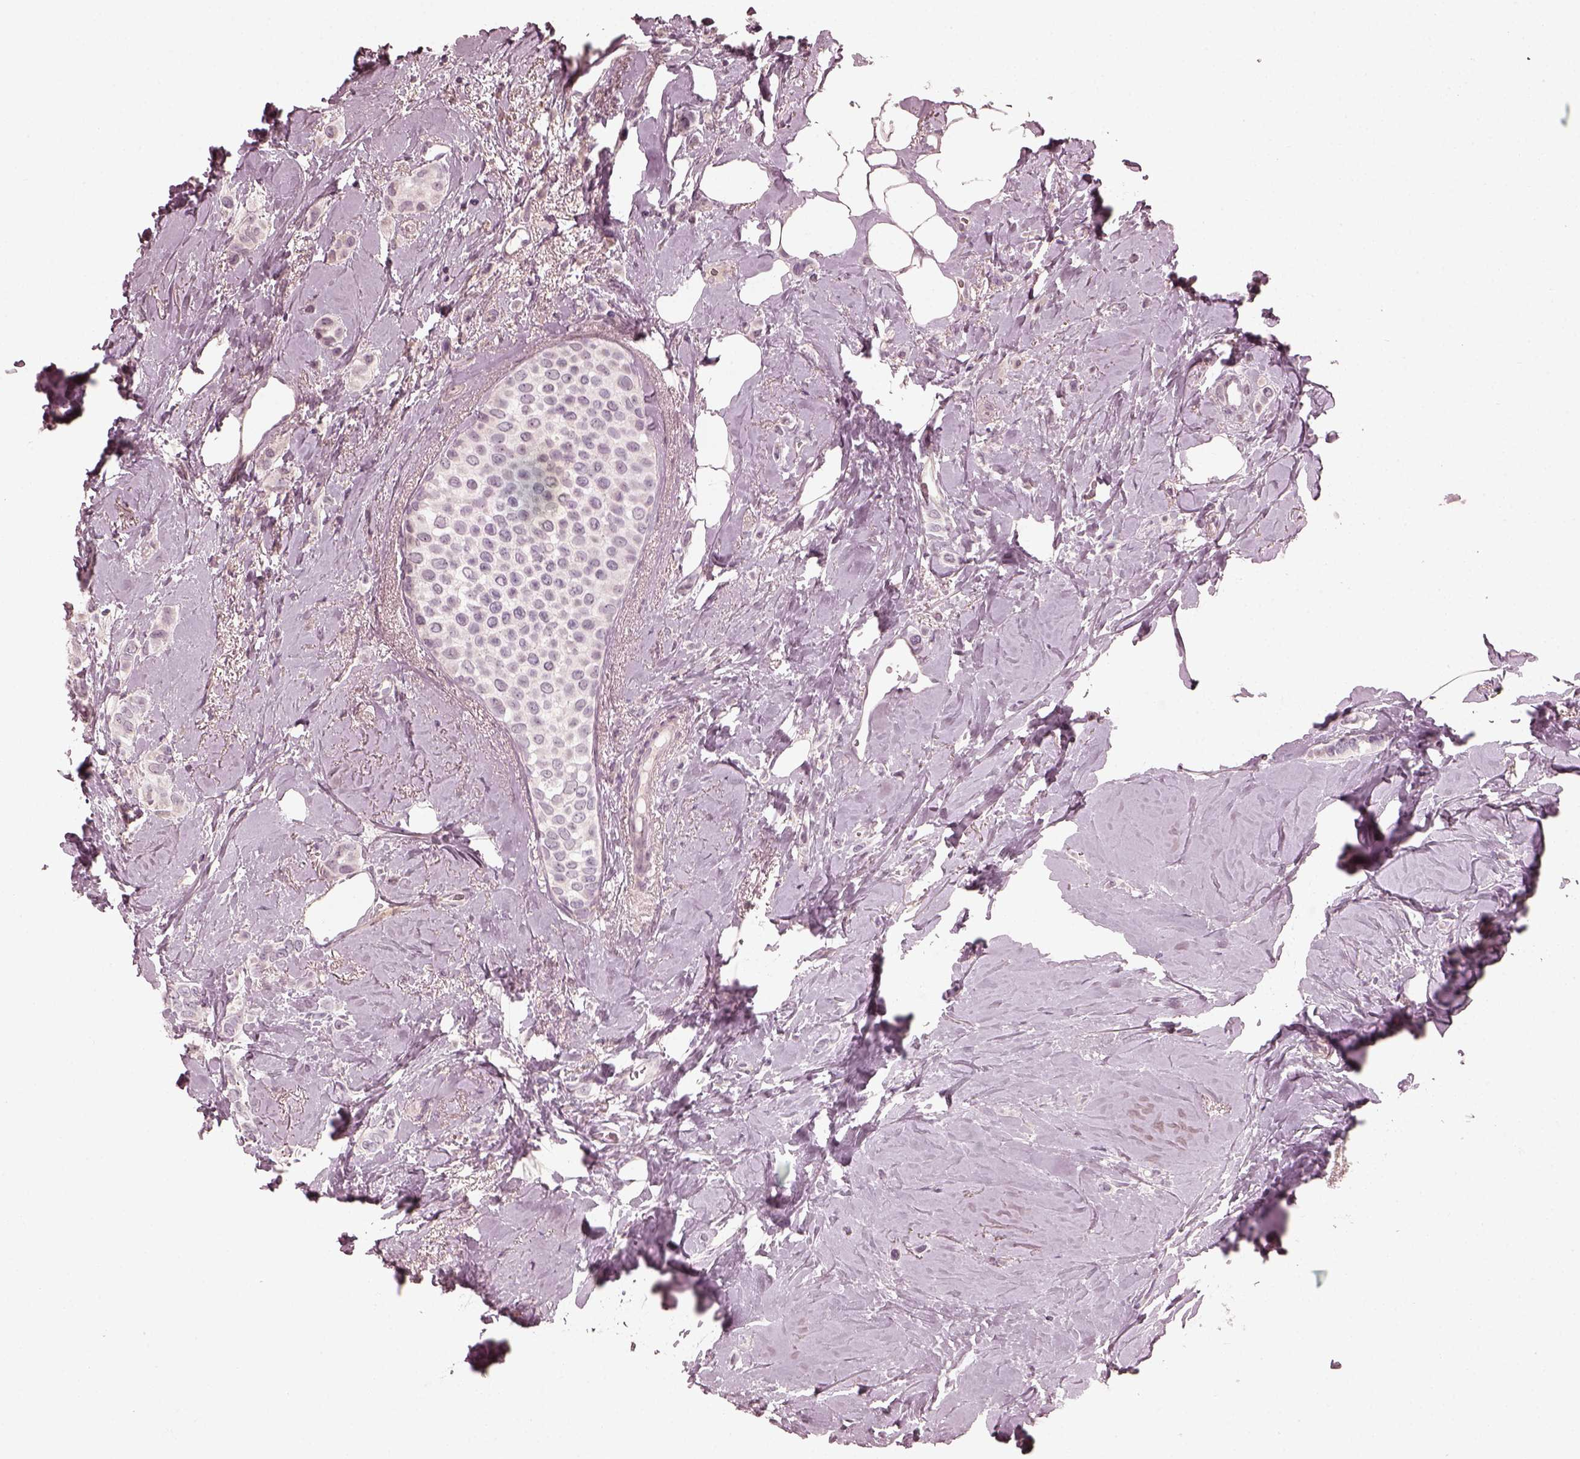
{"staining": {"intensity": "negative", "quantity": "none", "location": "none"}, "tissue": "breast cancer", "cell_type": "Tumor cells", "image_type": "cancer", "snomed": [{"axis": "morphology", "description": "Lobular carcinoma"}, {"axis": "topography", "description": "Breast"}], "caption": "Human breast cancer (lobular carcinoma) stained for a protein using IHC reveals no expression in tumor cells.", "gene": "OPTC", "patient": {"sex": "female", "age": 66}}